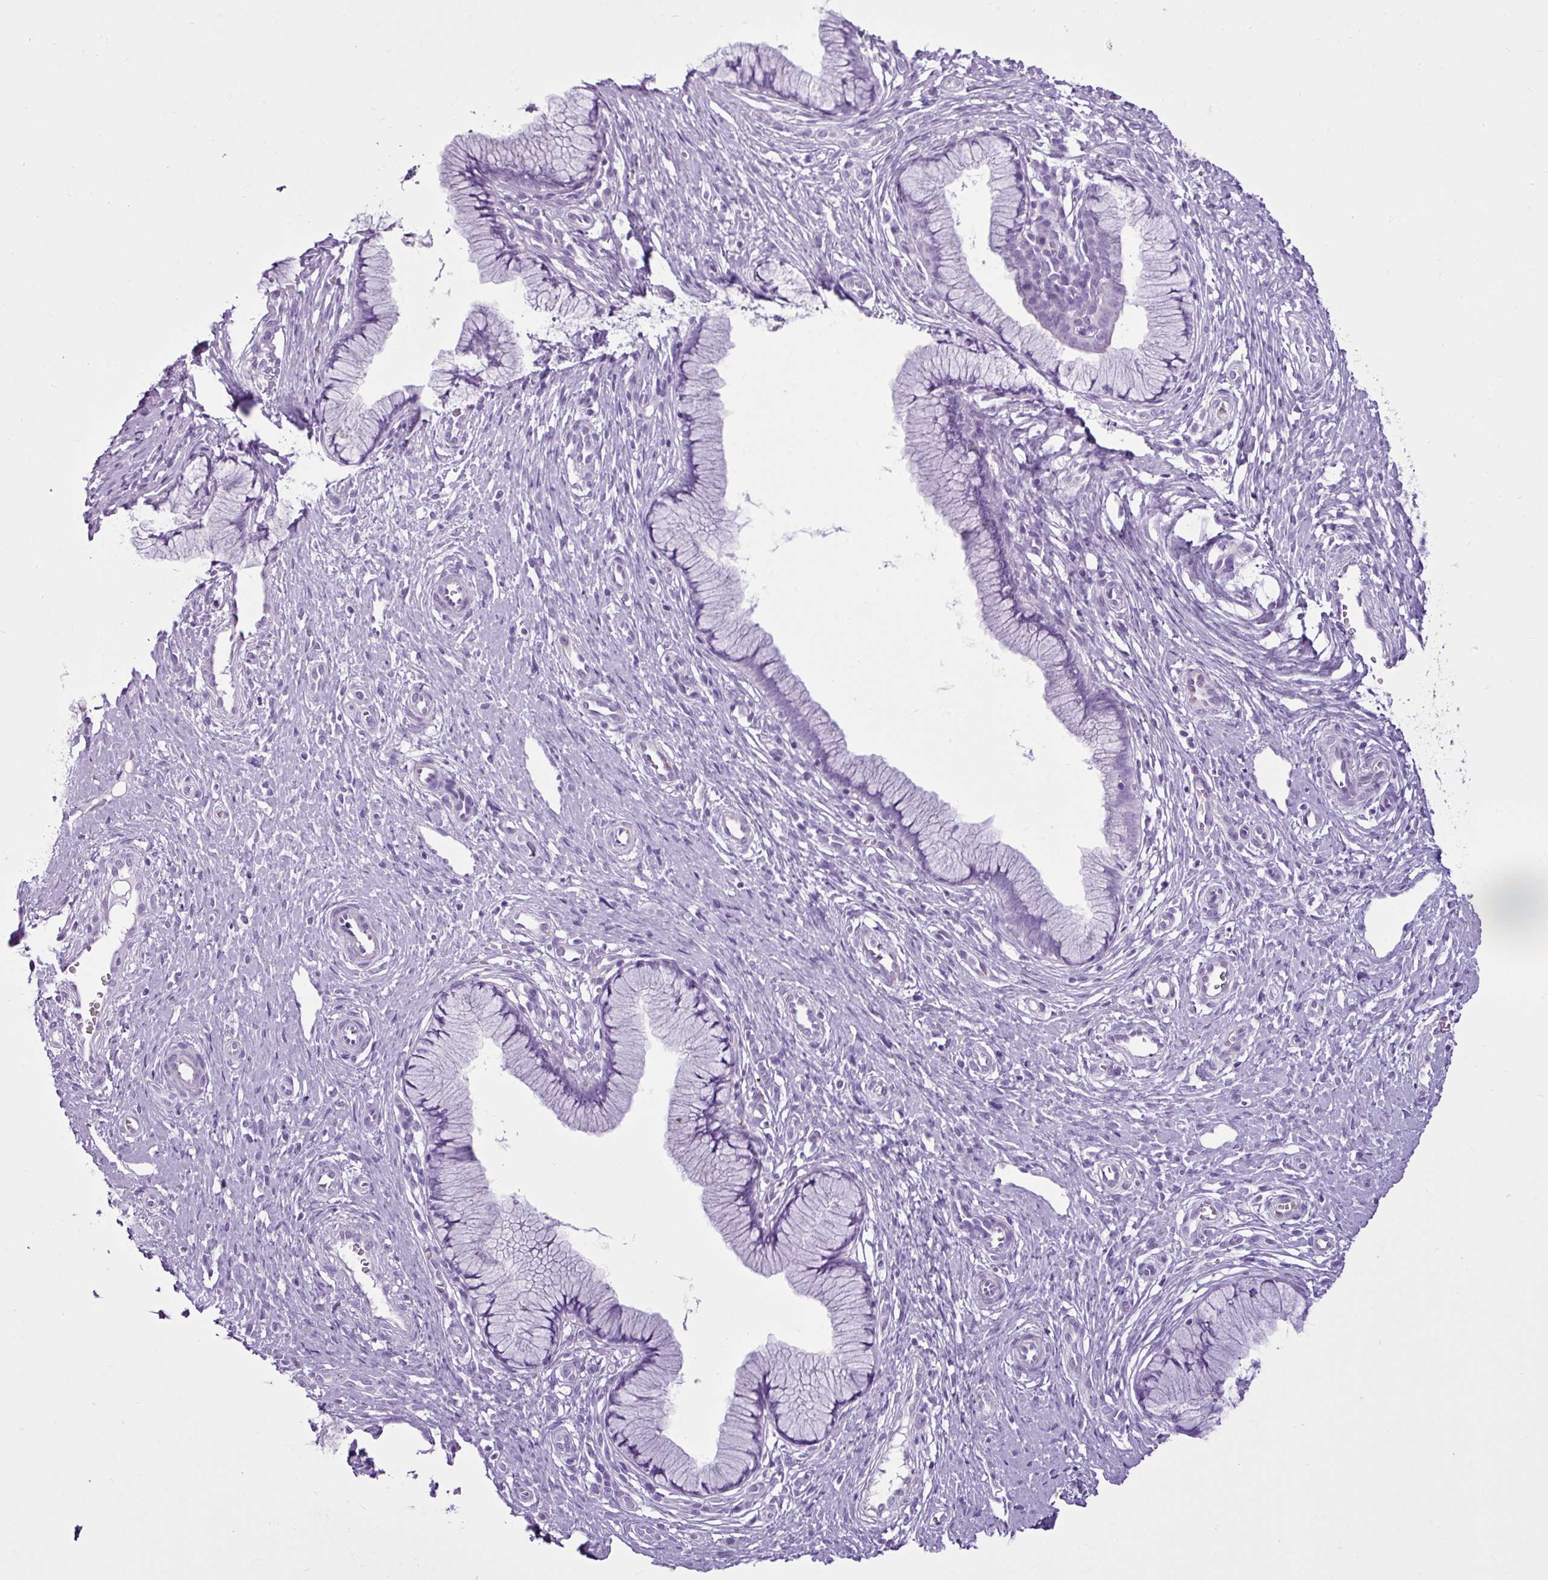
{"staining": {"intensity": "negative", "quantity": "none", "location": "none"}, "tissue": "cervix", "cell_type": "Glandular cells", "image_type": "normal", "snomed": [{"axis": "morphology", "description": "Normal tissue, NOS"}, {"axis": "topography", "description": "Cervix"}], "caption": "This image is of unremarkable cervix stained with IHC to label a protein in brown with the nuclei are counter-stained blue. There is no staining in glandular cells. The staining was performed using DAB to visualize the protein expression in brown, while the nuclei were stained in blue with hematoxylin (Magnification: 20x).", "gene": "LILRB4", "patient": {"sex": "female", "age": 36}}